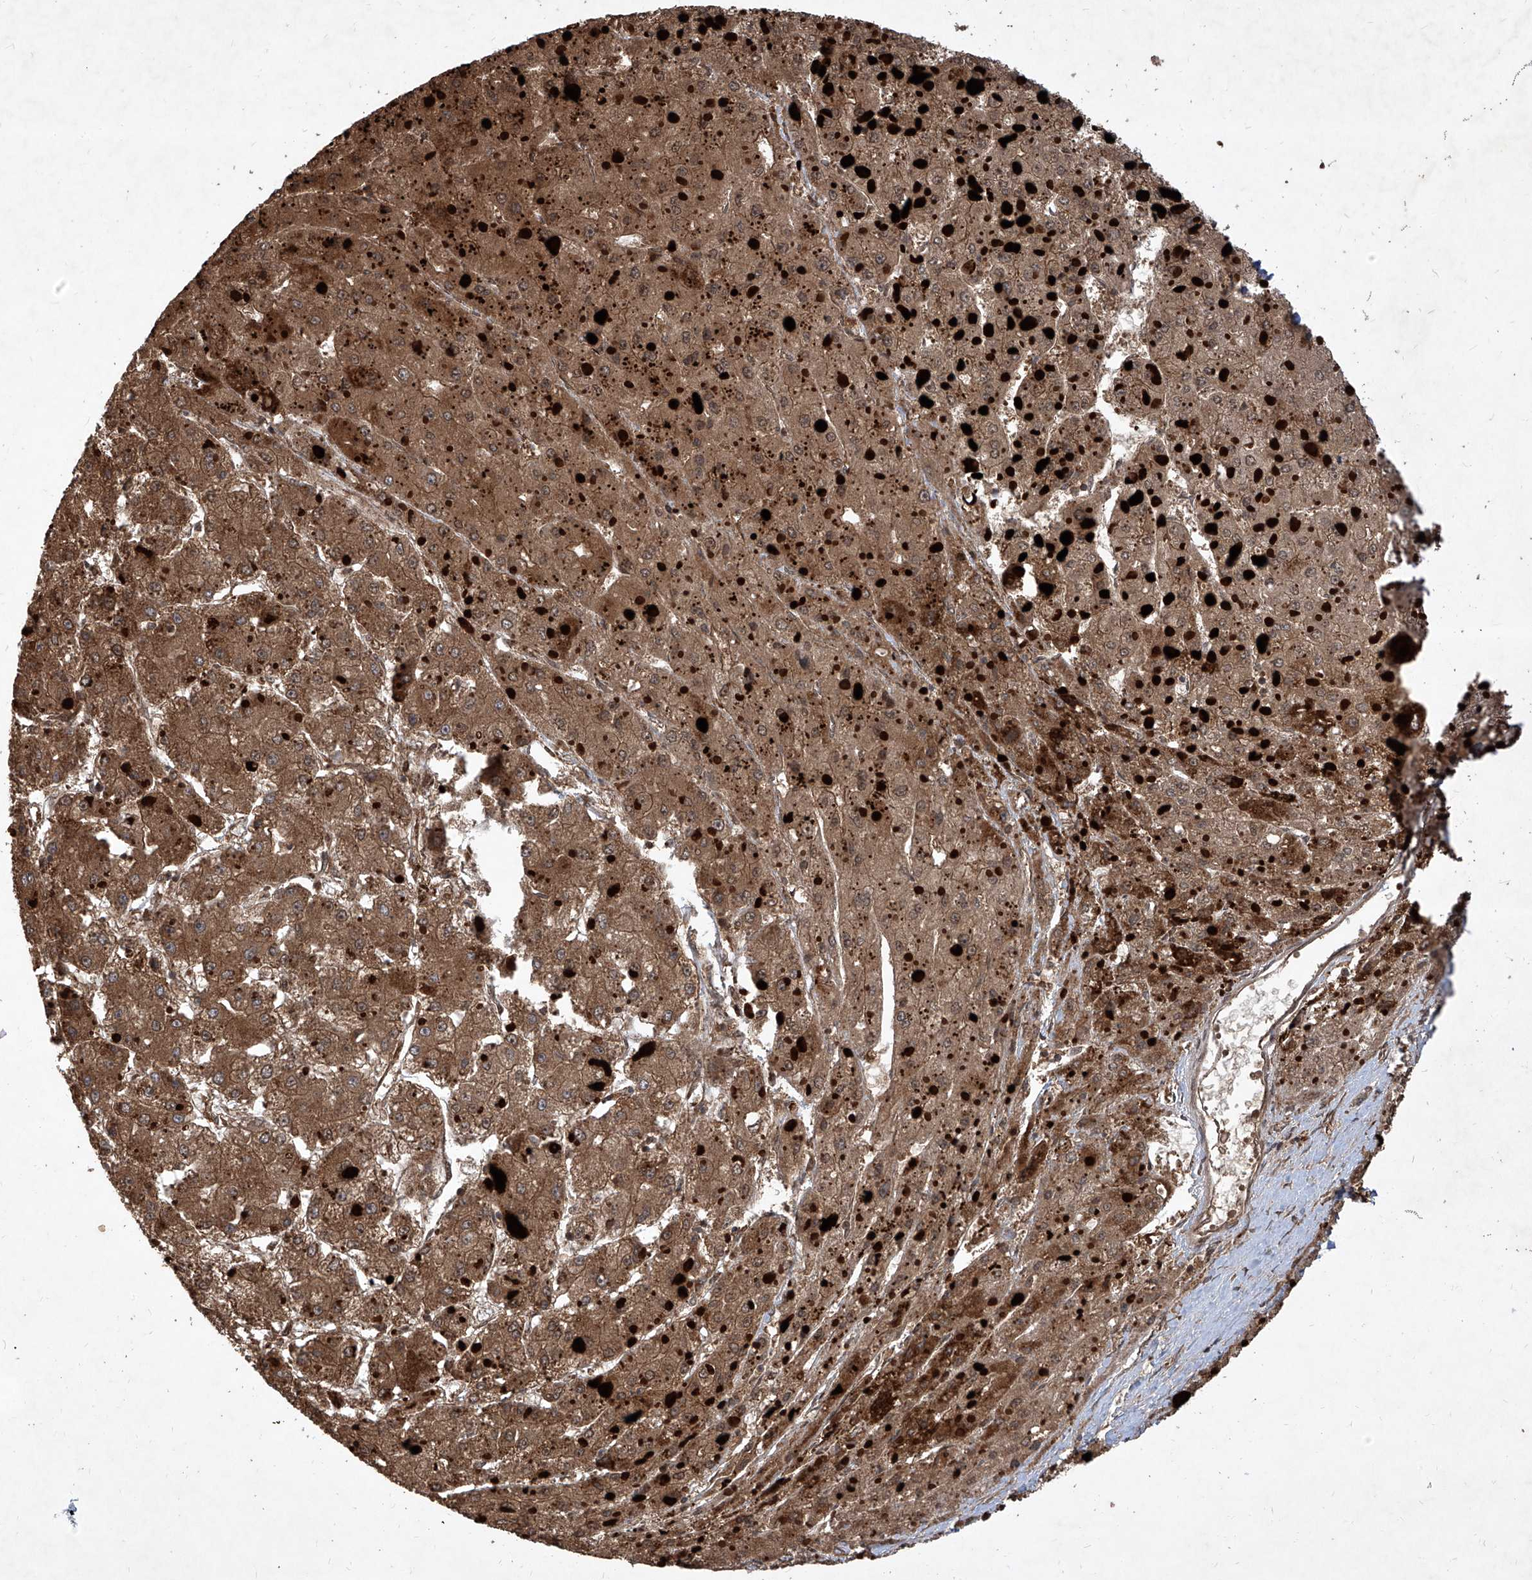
{"staining": {"intensity": "moderate", "quantity": ">75%", "location": "cytoplasmic/membranous"}, "tissue": "liver cancer", "cell_type": "Tumor cells", "image_type": "cancer", "snomed": [{"axis": "morphology", "description": "Carcinoma, Hepatocellular, NOS"}, {"axis": "topography", "description": "Liver"}], "caption": "Immunohistochemistry (IHC) of hepatocellular carcinoma (liver) reveals medium levels of moderate cytoplasmic/membranous staining in approximately >75% of tumor cells.", "gene": "MAGED2", "patient": {"sex": "female", "age": 73}}